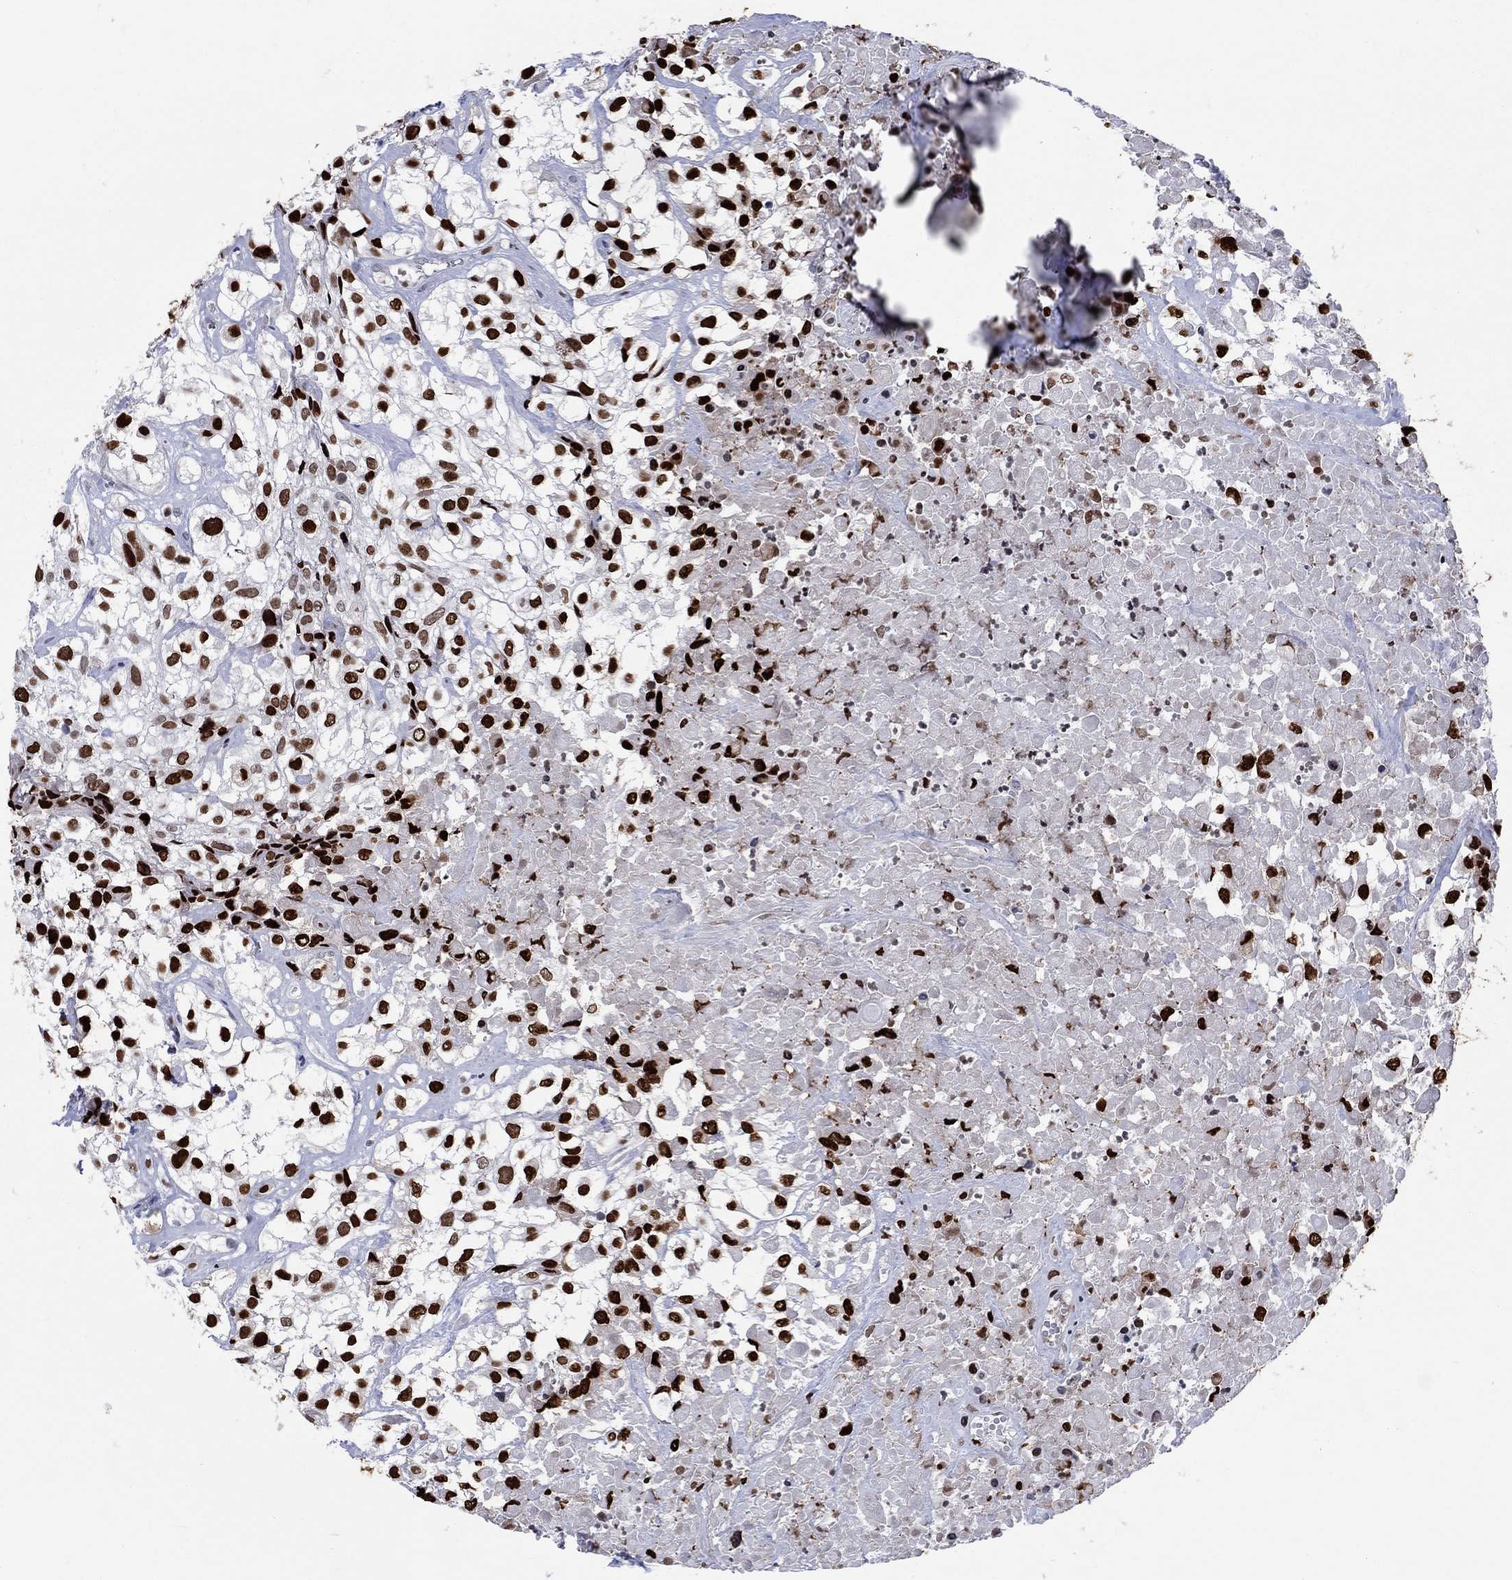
{"staining": {"intensity": "strong", "quantity": ">75%", "location": "nuclear"}, "tissue": "urothelial cancer", "cell_type": "Tumor cells", "image_type": "cancer", "snomed": [{"axis": "morphology", "description": "Urothelial carcinoma, High grade"}, {"axis": "topography", "description": "Urinary bladder"}], "caption": "Immunohistochemical staining of human urothelial cancer reveals strong nuclear protein expression in about >75% of tumor cells.", "gene": "HMGA1", "patient": {"sex": "male", "age": 56}}